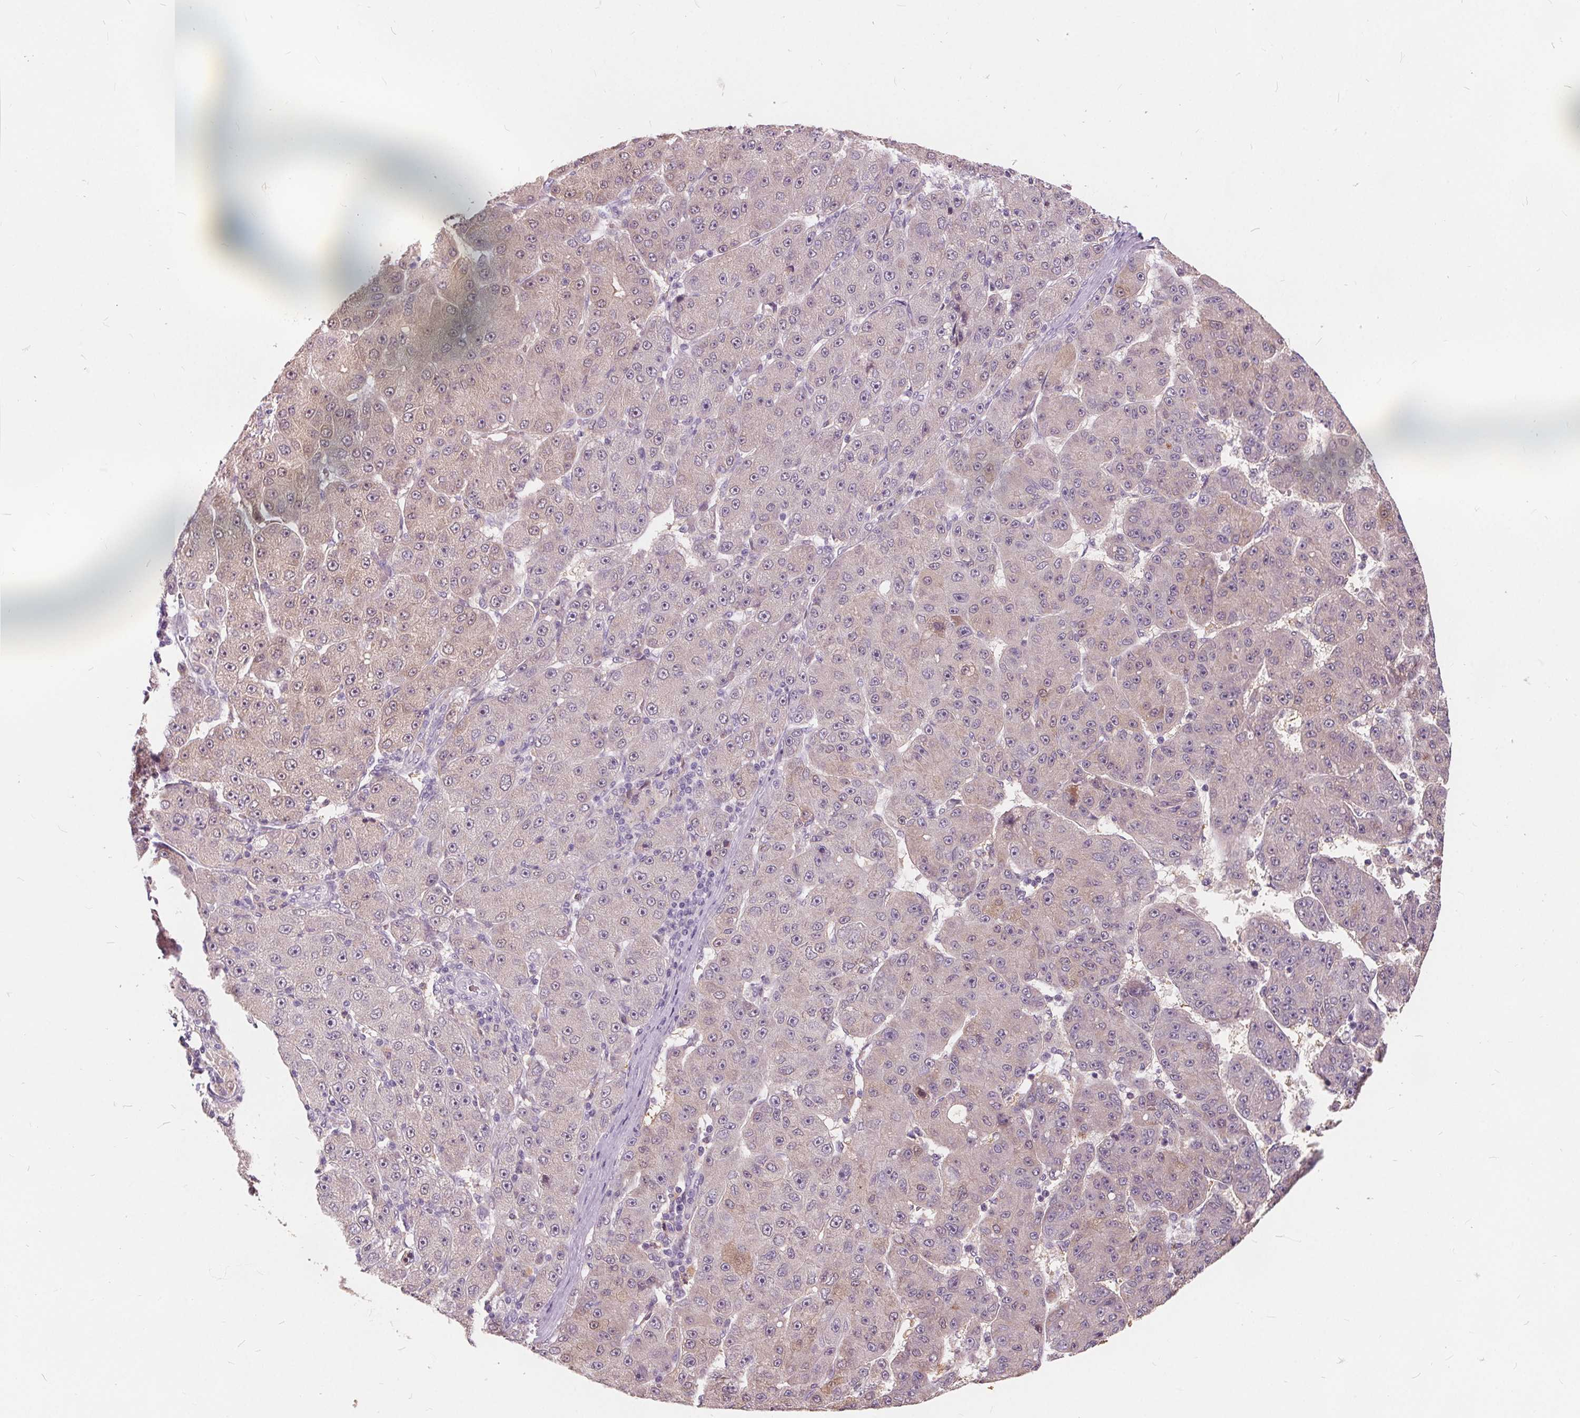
{"staining": {"intensity": "negative", "quantity": "none", "location": "none"}, "tissue": "liver cancer", "cell_type": "Tumor cells", "image_type": "cancer", "snomed": [{"axis": "morphology", "description": "Carcinoma, Hepatocellular, NOS"}, {"axis": "topography", "description": "Liver"}], "caption": "DAB (3,3'-diaminobenzidine) immunohistochemical staining of hepatocellular carcinoma (liver) exhibits no significant staining in tumor cells.", "gene": "HAAO", "patient": {"sex": "male", "age": 67}}